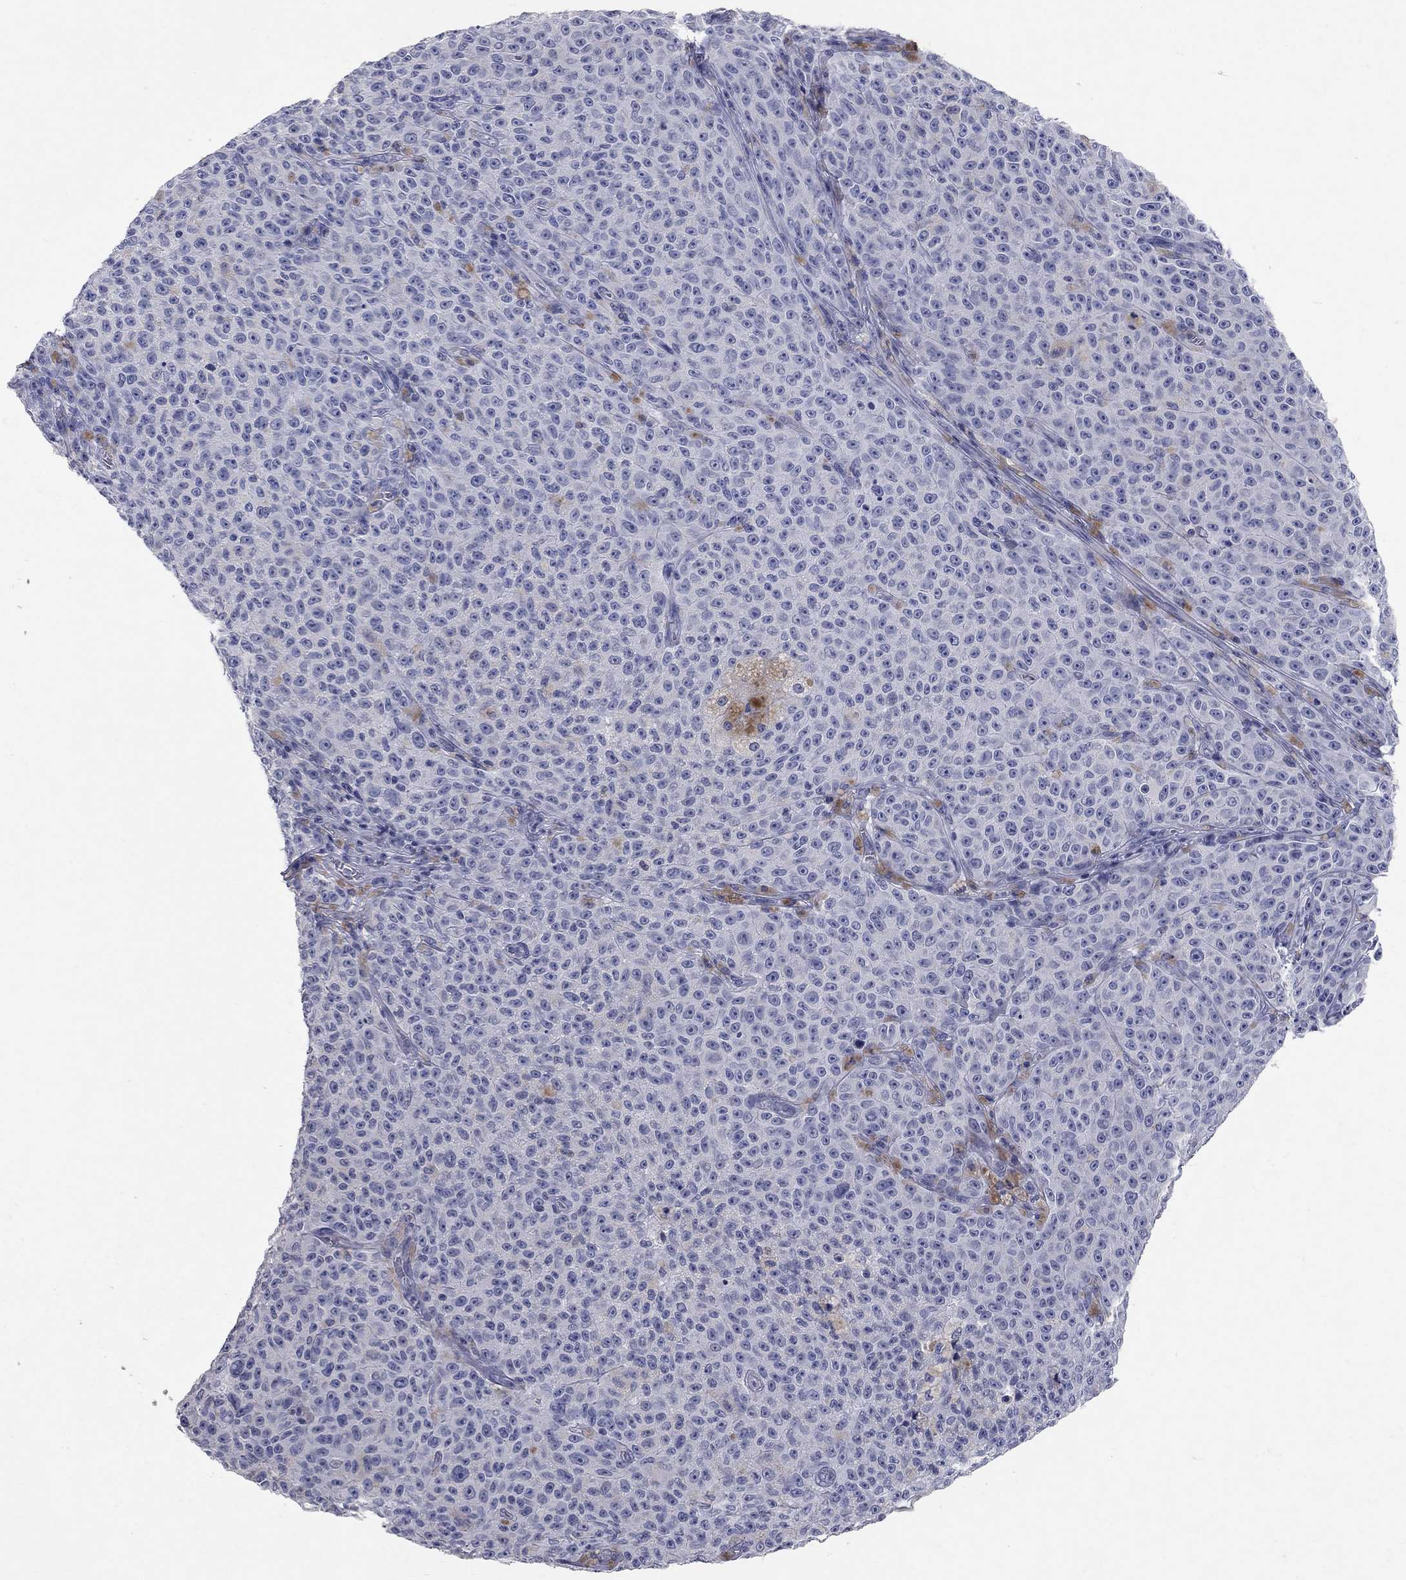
{"staining": {"intensity": "negative", "quantity": "none", "location": "none"}, "tissue": "melanoma", "cell_type": "Tumor cells", "image_type": "cancer", "snomed": [{"axis": "morphology", "description": "Malignant melanoma, NOS"}, {"axis": "topography", "description": "Skin"}], "caption": "This is an immunohistochemistry histopathology image of human malignant melanoma. There is no positivity in tumor cells.", "gene": "SYT12", "patient": {"sex": "female", "age": 82}}